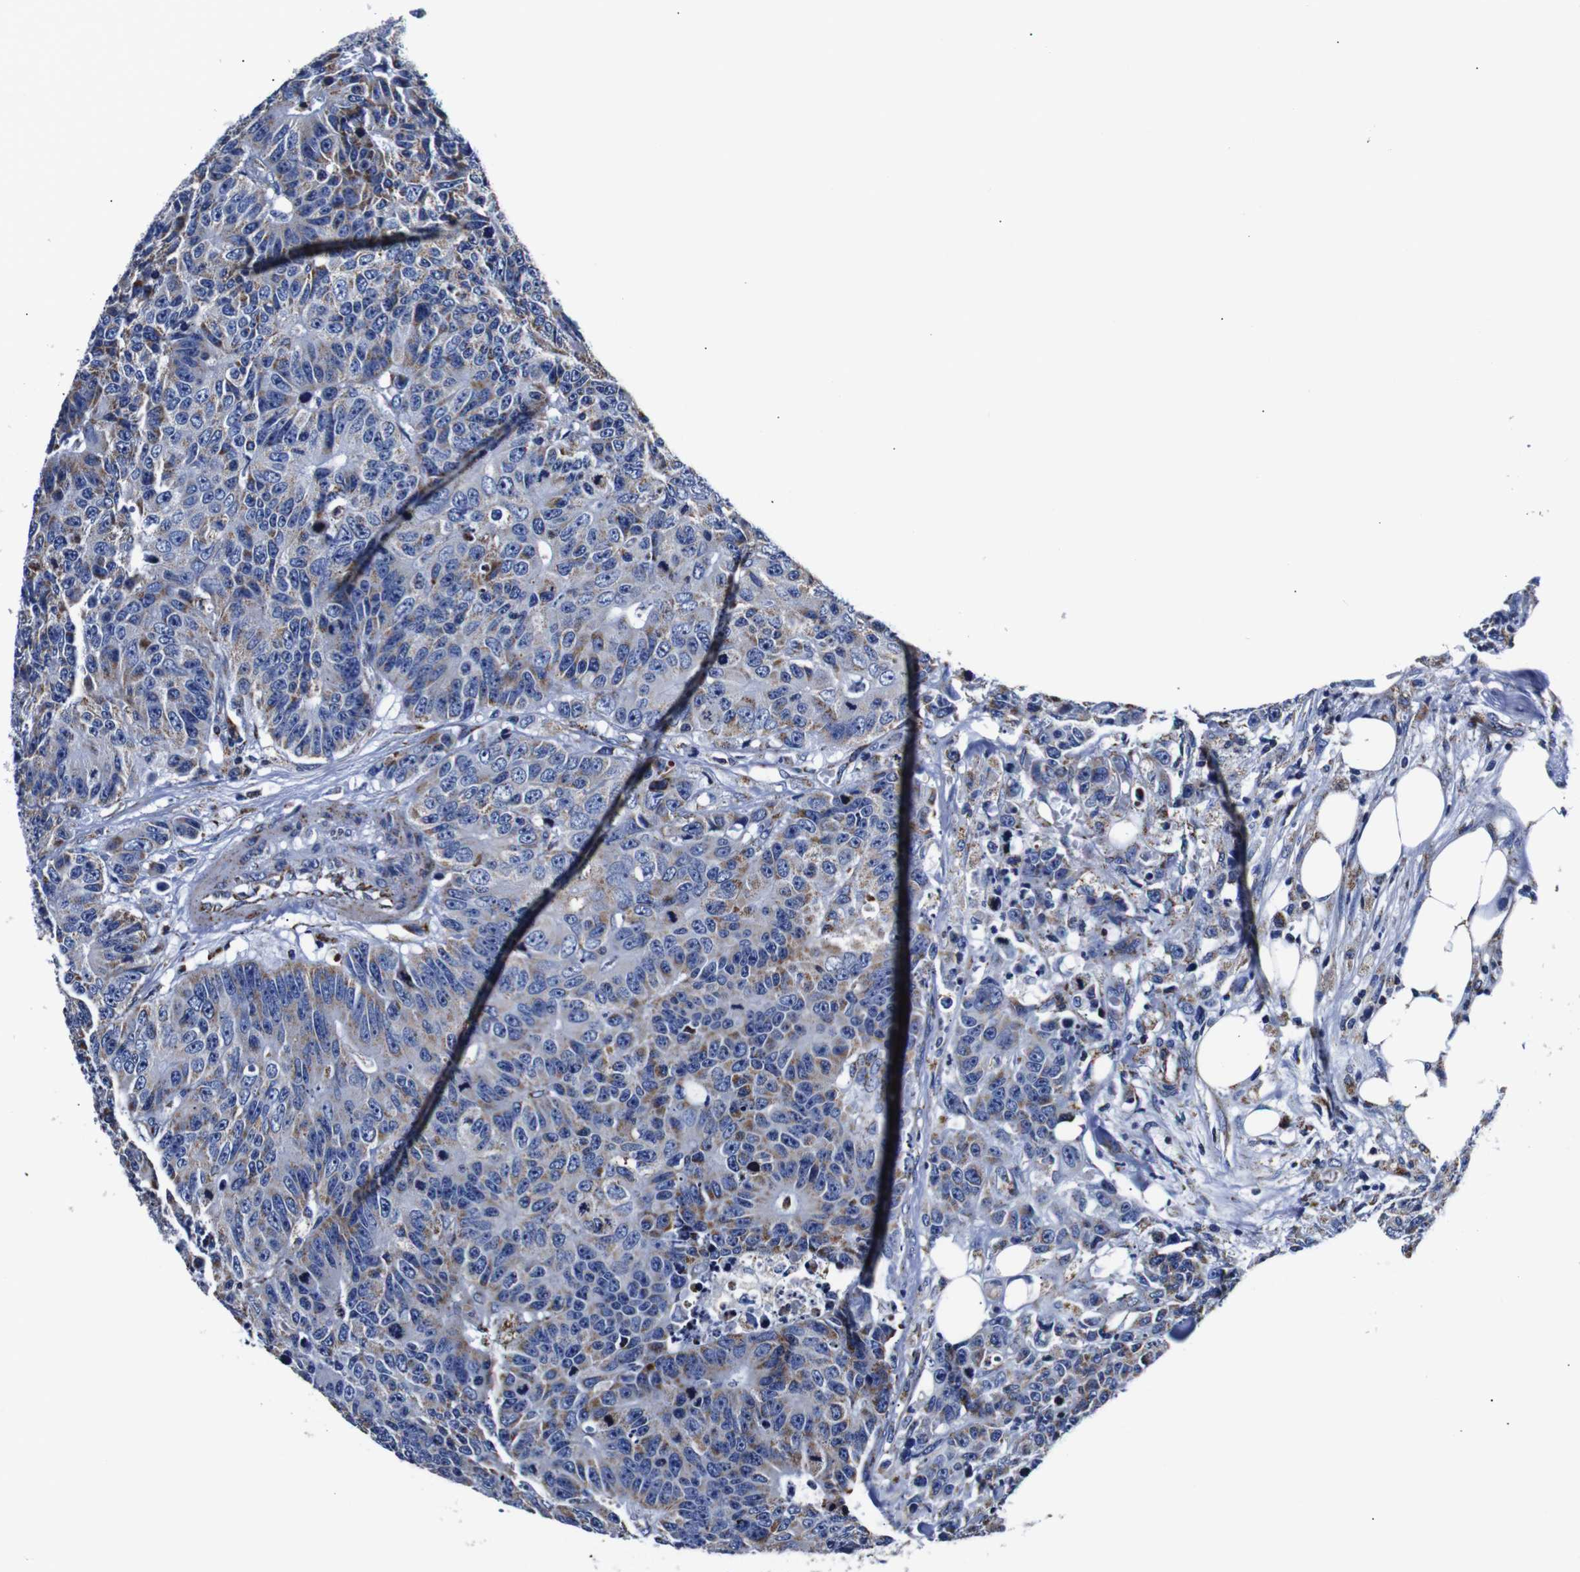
{"staining": {"intensity": "moderate", "quantity": "<25%", "location": "cytoplasmic/membranous"}, "tissue": "colorectal cancer", "cell_type": "Tumor cells", "image_type": "cancer", "snomed": [{"axis": "morphology", "description": "Adenocarcinoma, NOS"}, {"axis": "topography", "description": "Colon"}], "caption": "Protein analysis of colorectal adenocarcinoma tissue displays moderate cytoplasmic/membranous expression in about <25% of tumor cells. (DAB IHC, brown staining for protein, blue staining for nuclei).", "gene": "FKBP9", "patient": {"sex": "female", "age": 86}}